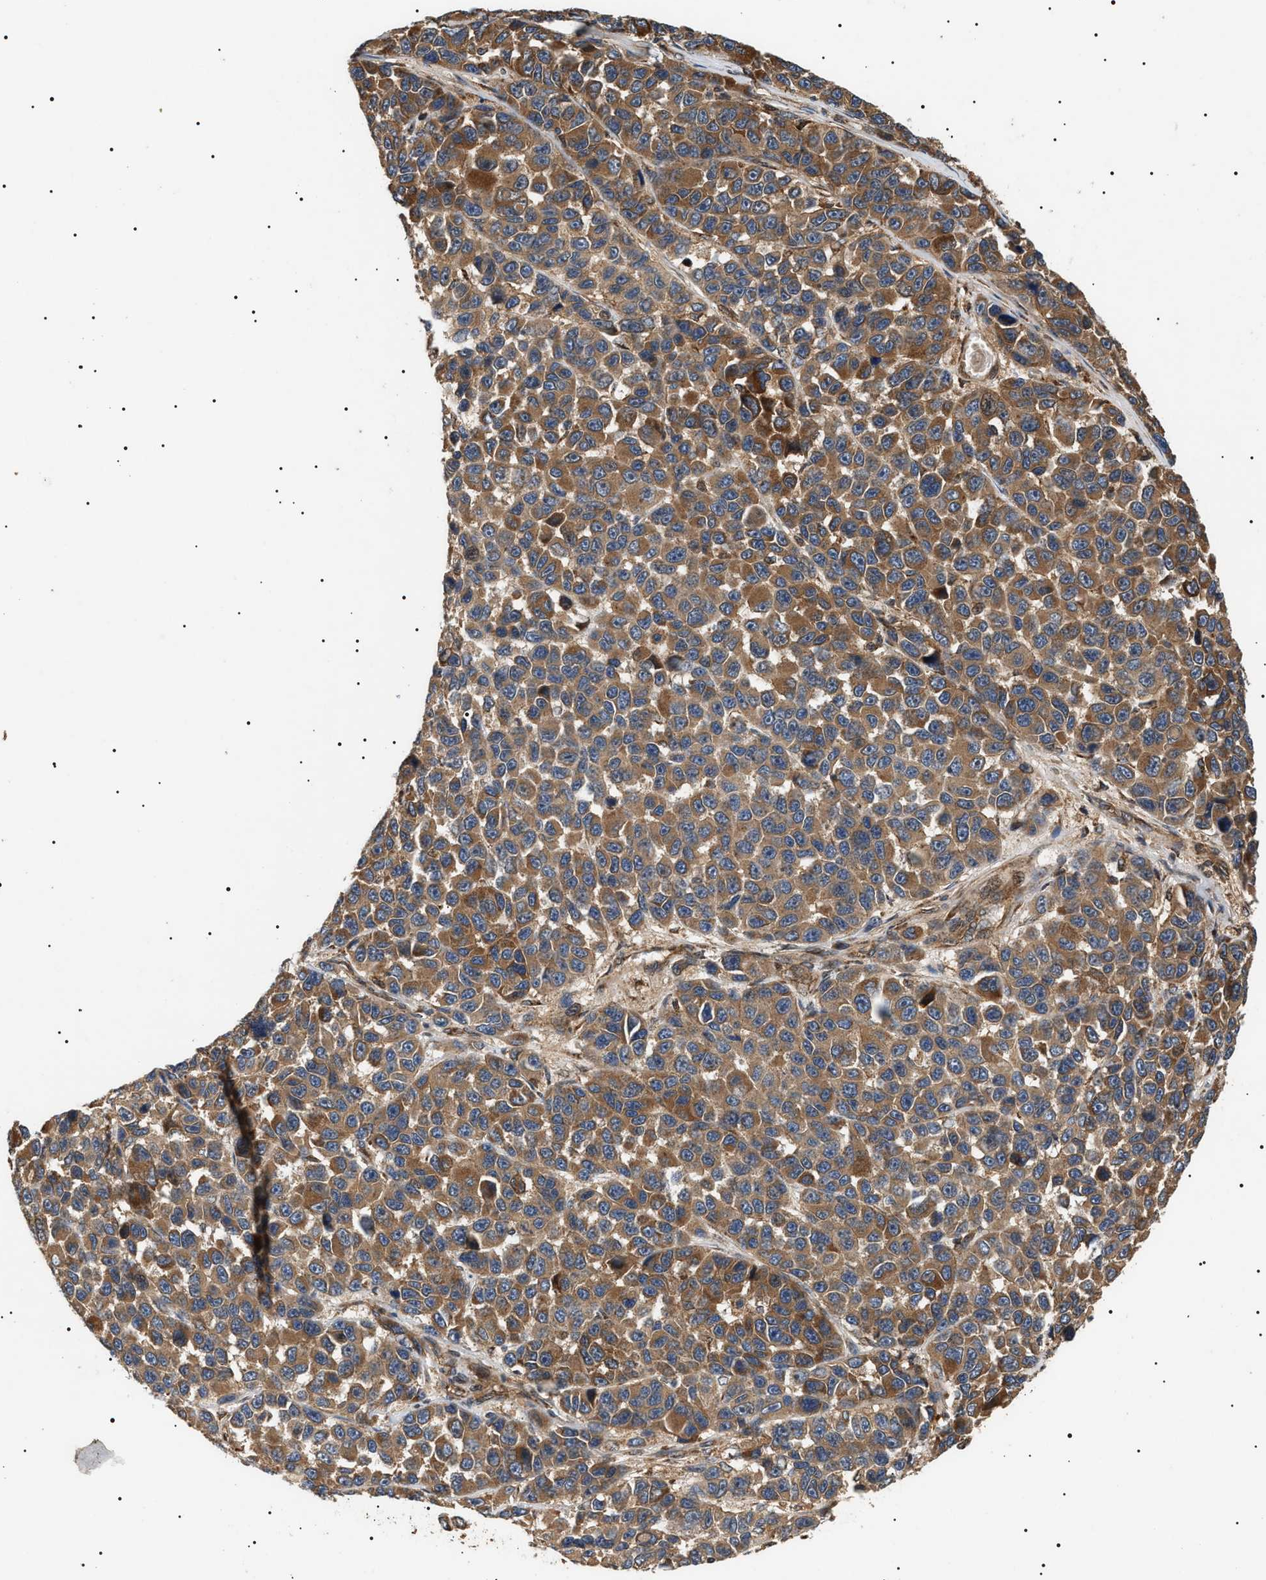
{"staining": {"intensity": "moderate", "quantity": ">75%", "location": "cytoplasmic/membranous"}, "tissue": "melanoma", "cell_type": "Tumor cells", "image_type": "cancer", "snomed": [{"axis": "morphology", "description": "Malignant melanoma, NOS"}, {"axis": "topography", "description": "Skin"}], "caption": "Malignant melanoma stained for a protein exhibits moderate cytoplasmic/membranous positivity in tumor cells.", "gene": "ZBTB26", "patient": {"sex": "male", "age": 53}}